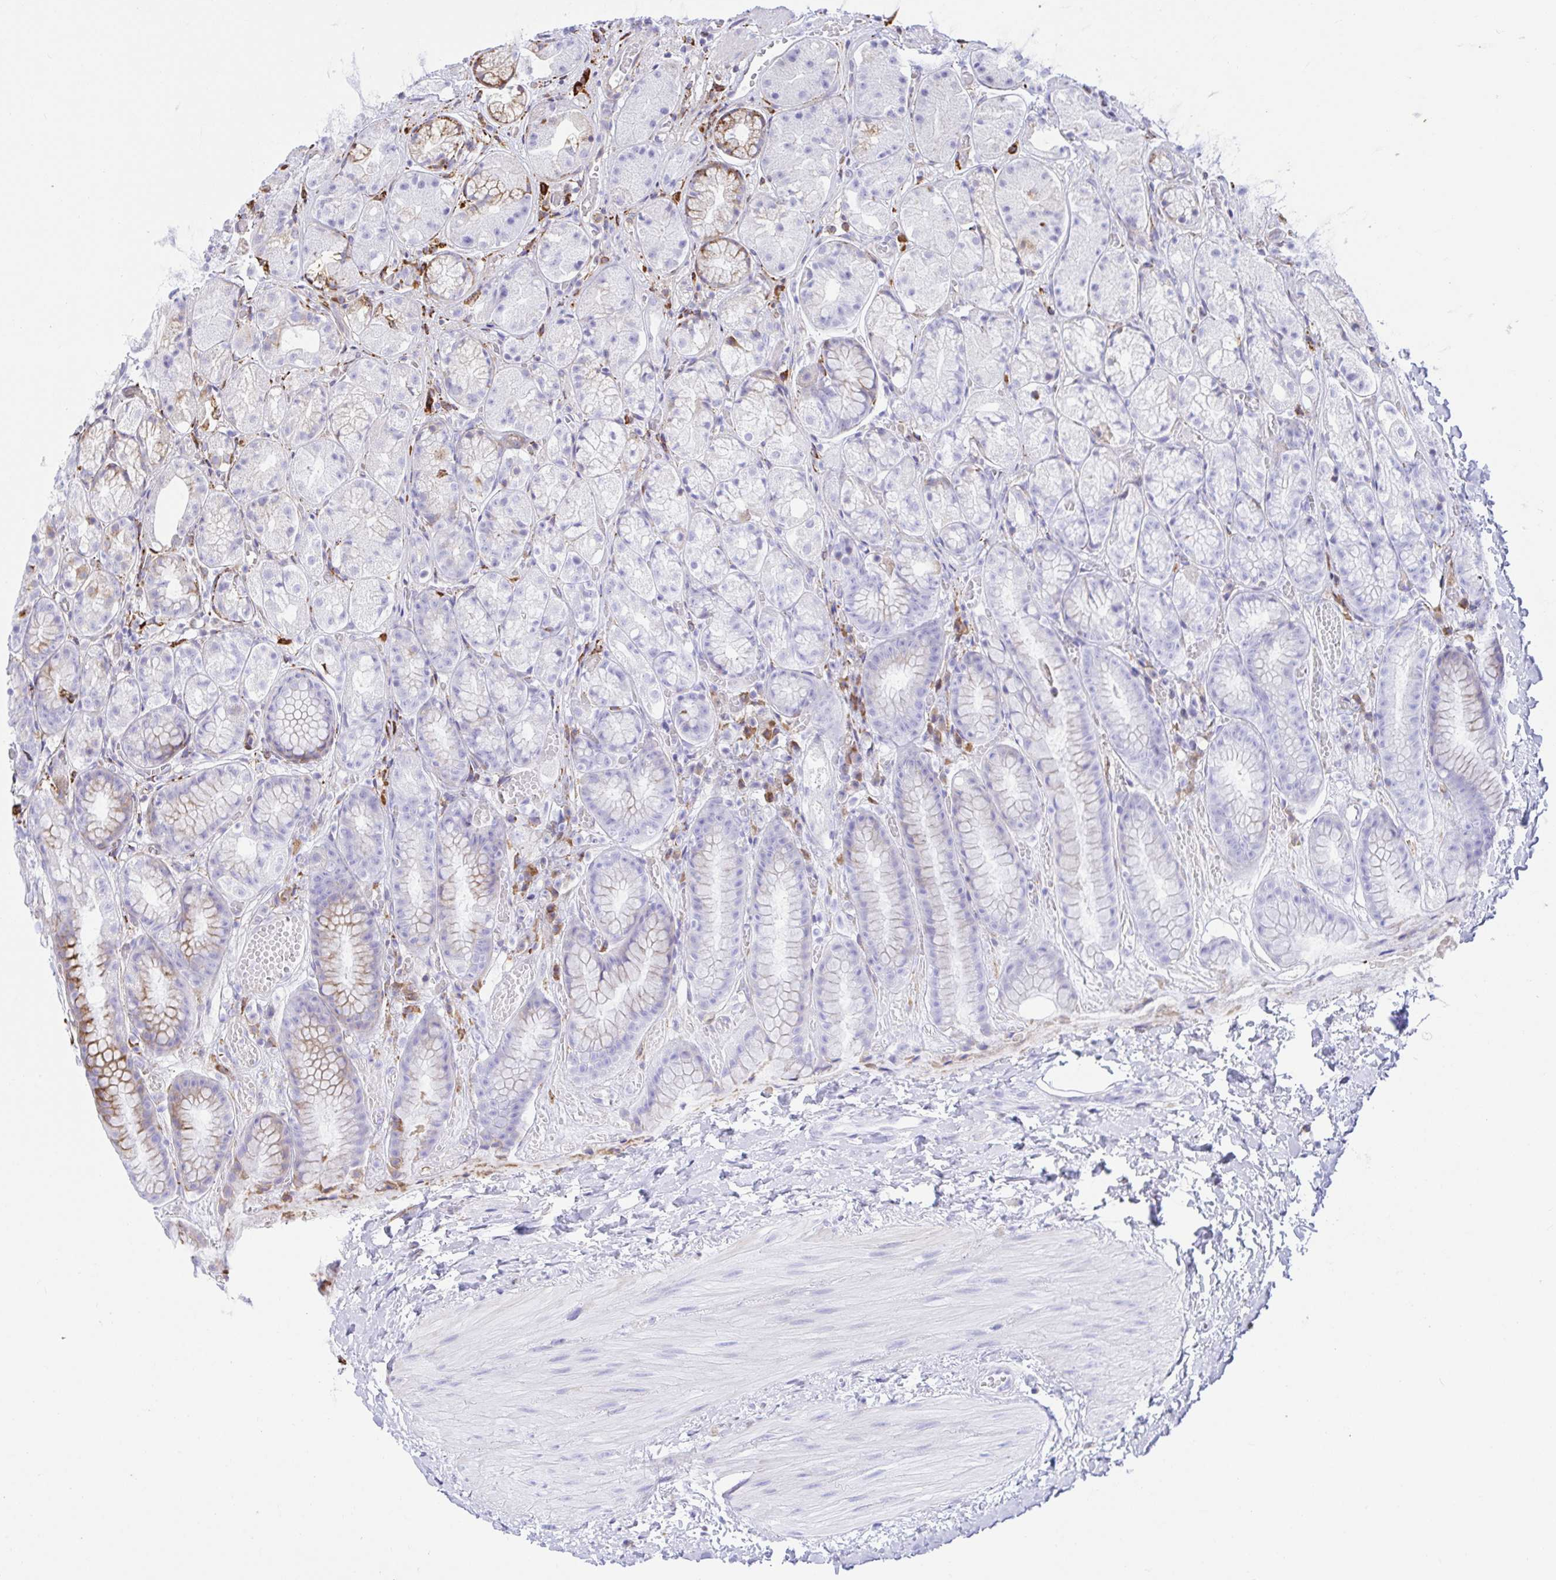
{"staining": {"intensity": "moderate", "quantity": "<25%", "location": "cytoplasmic/membranous"}, "tissue": "stomach", "cell_type": "Glandular cells", "image_type": "normal", "snomed": [{"axis": "morphology", "description": "Normal tissue, NOS"}, {"axis": "topography", "description": "Stomach"}], "caption": "Immunohistochemistry (IHC) photomicrograph of unremarkable stomach: stomach stained using IHC shows low levels of moderate protein expression localized specifically in the cytoplasmic/membranous of glandular cells, appearing as a cytoplasmic/membranous brown color.", "gene": "CLGN", "patient": {"sex": "male", "age": 70}}